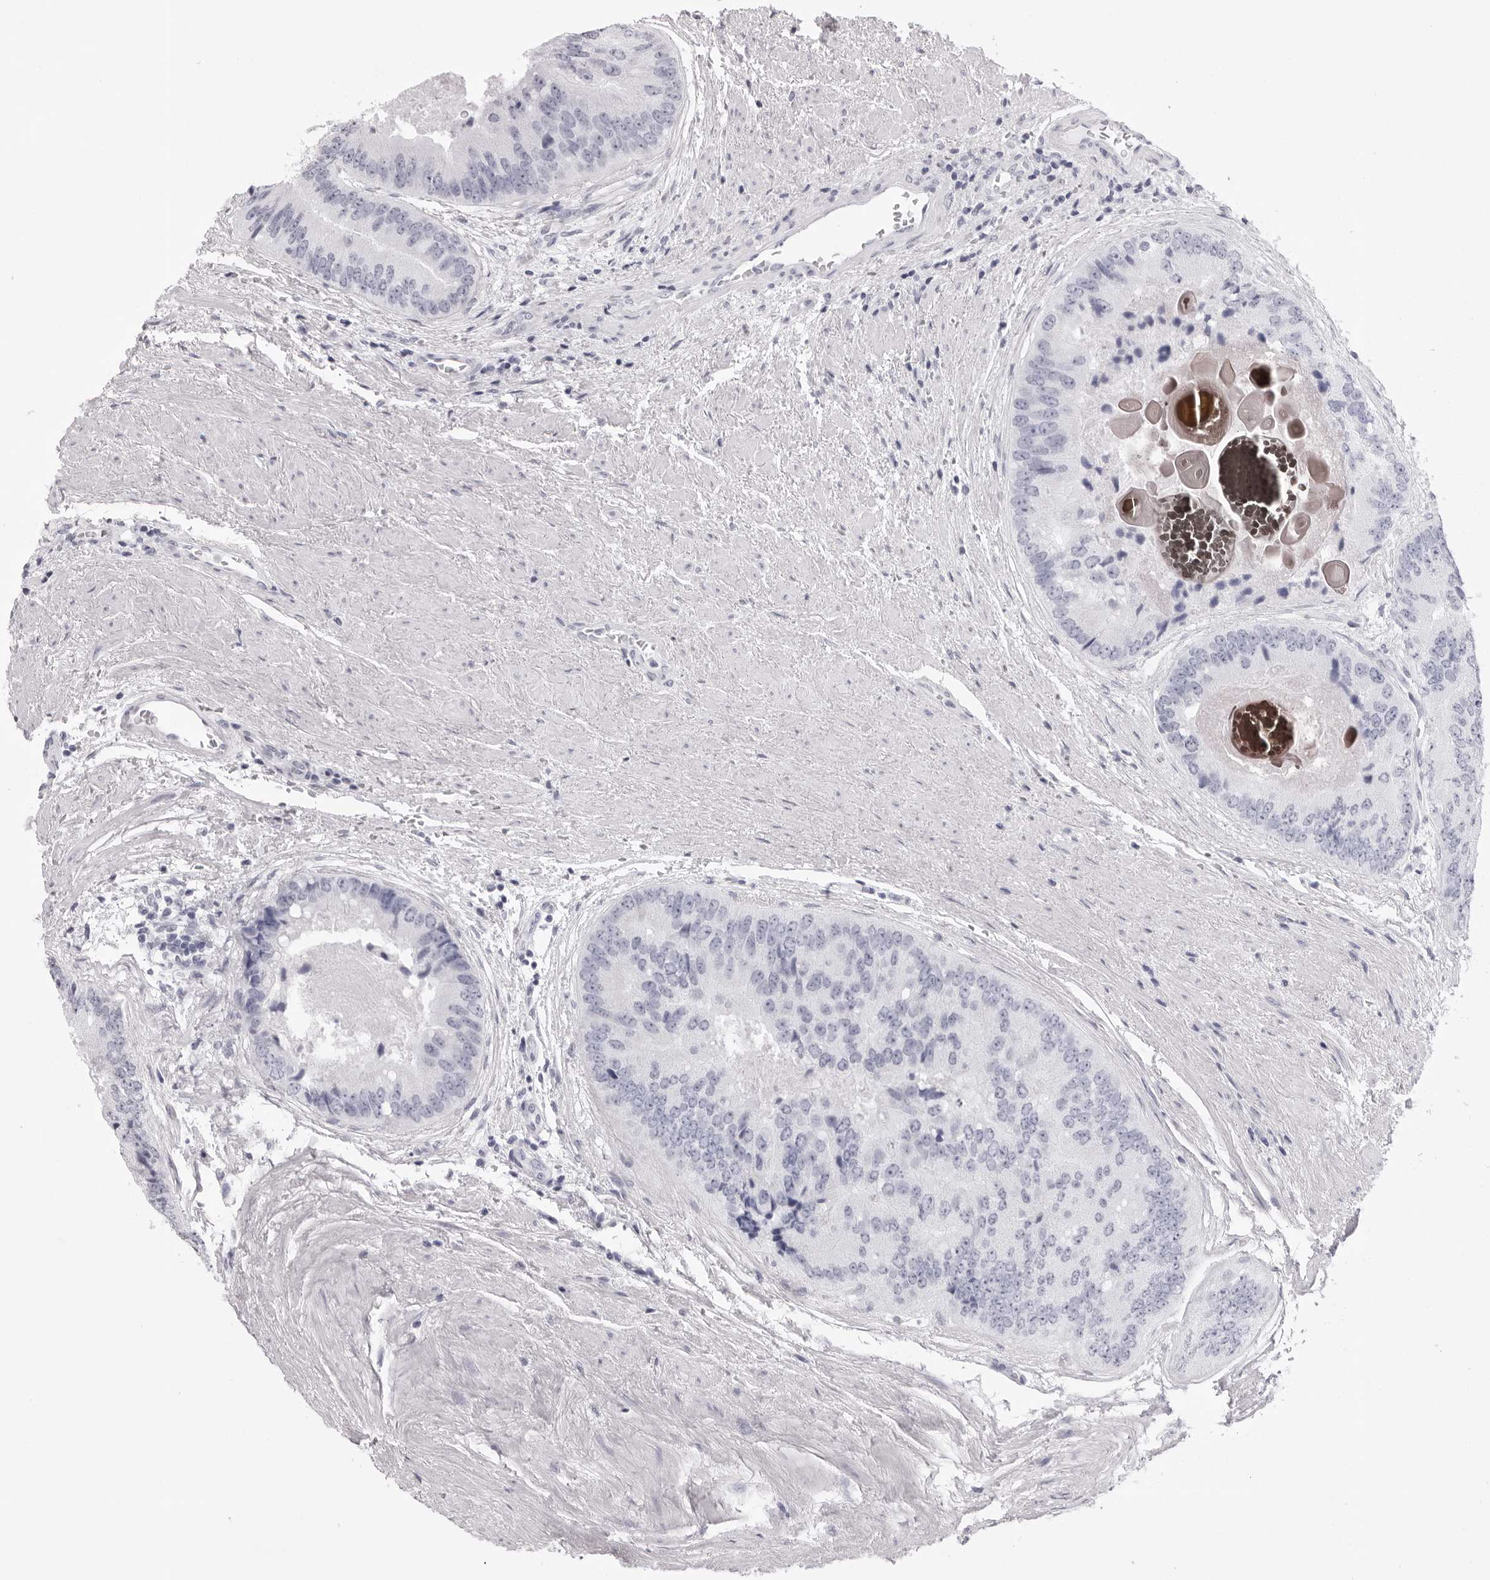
{"staining": {"intensity": "negative", "quantity": "none", "location": "none"}, "tissue": "prostate cancer", "cell_type": "Tumor cells", "image_type": "cancer", "snomed": [{"axis": "morphology", "description": "Adenocarcinoma, High grade"}, {"axis": "topography", "description": "Prostate"}], "caption": "Immunohistochemistry (IHC) of prostate high-grade adenocarcinoma exhibits no expression in tumor cells.", "gene": "SMIM2", "patient": {"sex": "male", "age": 70}}